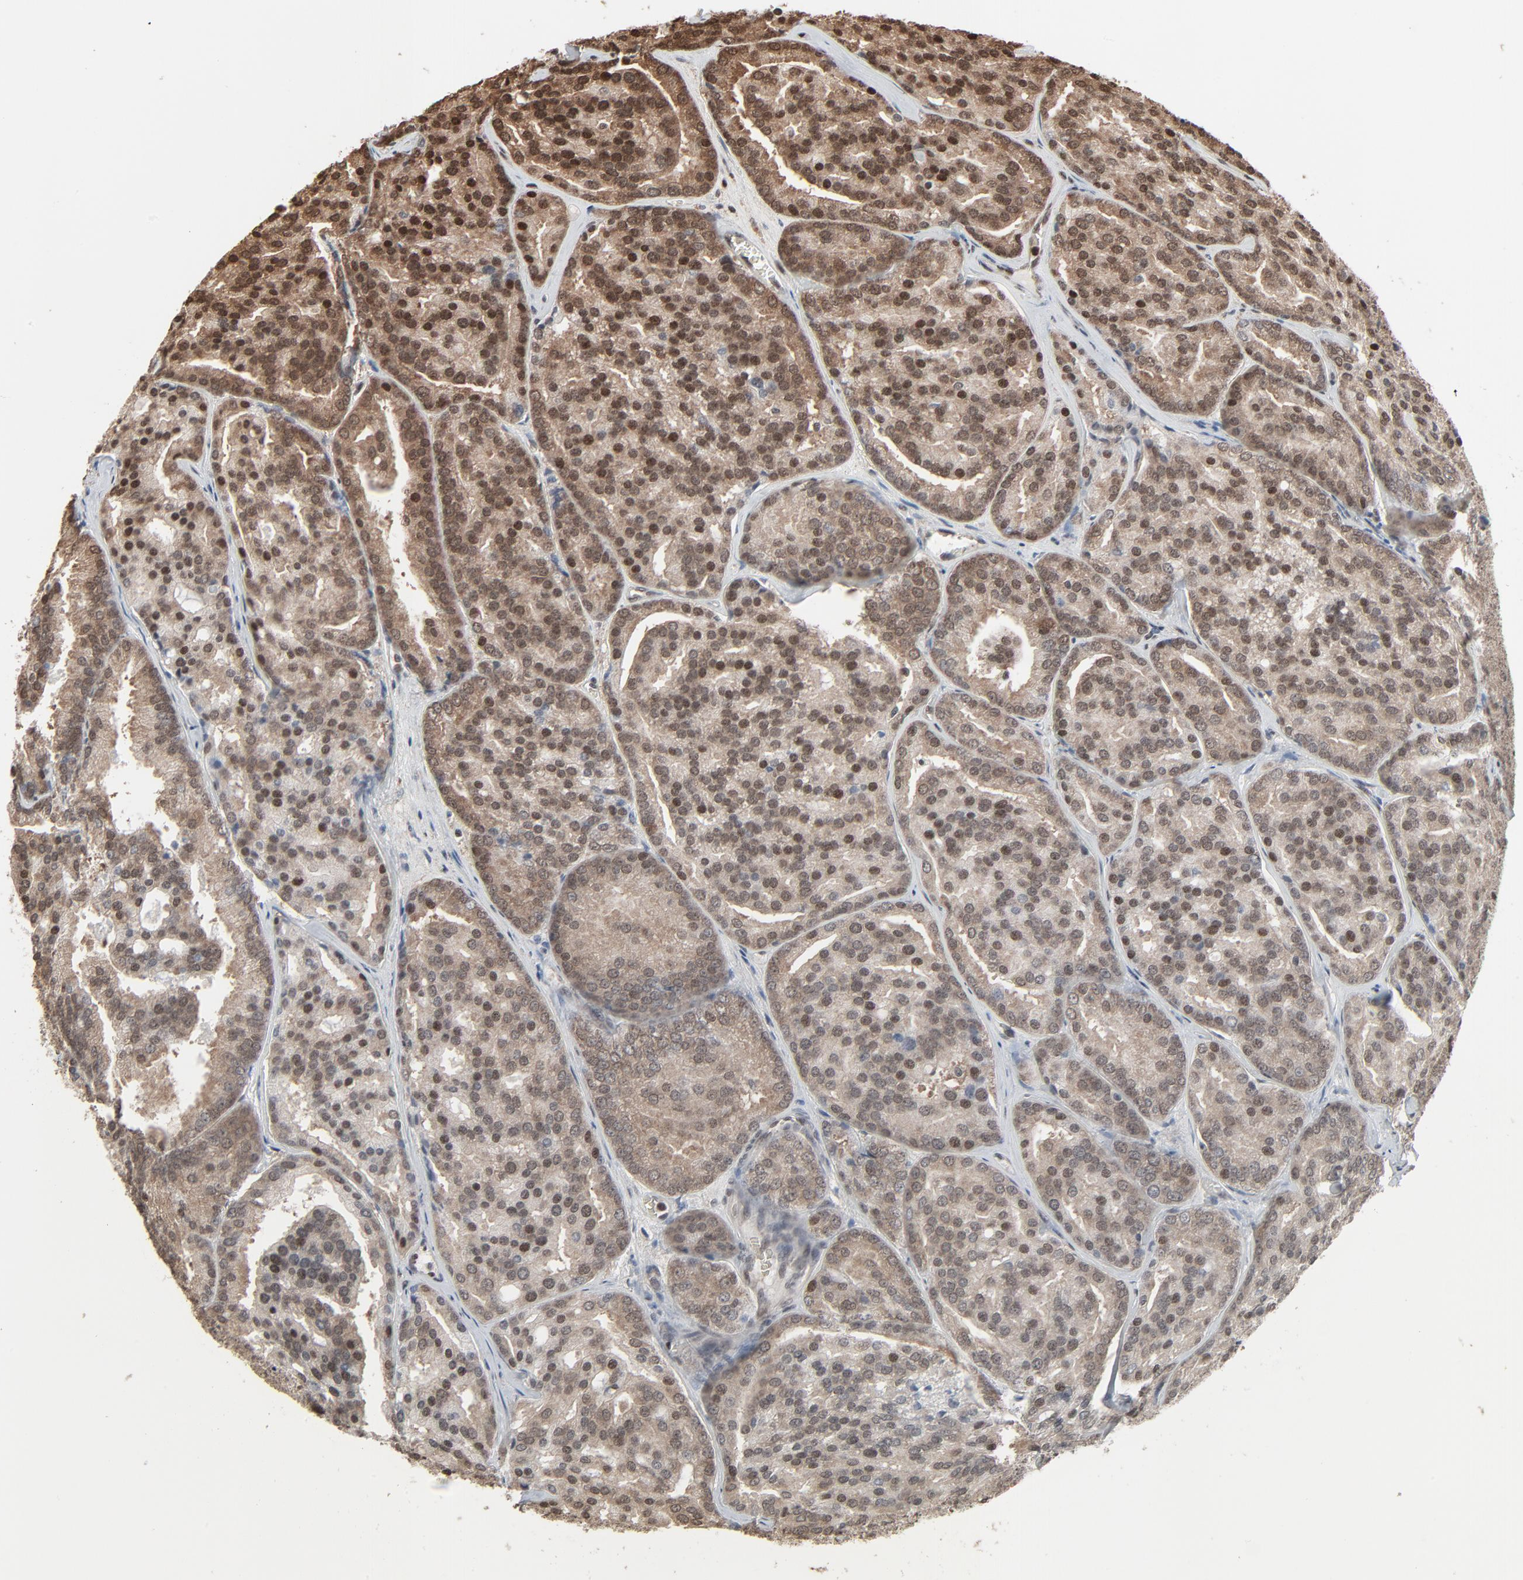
{"staining": {"intensity": "strong", "quantity": ">75%", "location": "cytoplasmic/membranous,nuclear"}, "tissue": "prostate cancer", "cell_type": "Tumor cells", "image_type": "cancer", "snomed": [{"axis": "morphology", "description": "Adenocarcinoma, High grade"}, {"axis": "topography", "description": "Prostate"}], "caption": "Immunohistochemistry photomicrograph of neoplastic tissue: human prostate cancer (adenocarcinoma (high-grade)) stained using immunohistochemistry shows high levels of strong protein expression localized specifically in the cytoplasmic/membranous and nuclear of tumor cells, appearing as a cytoplasmic/membranous and nuclear brown color.", "gene": "MEIS2", "patient": {"sex": "male", "age": 64}}